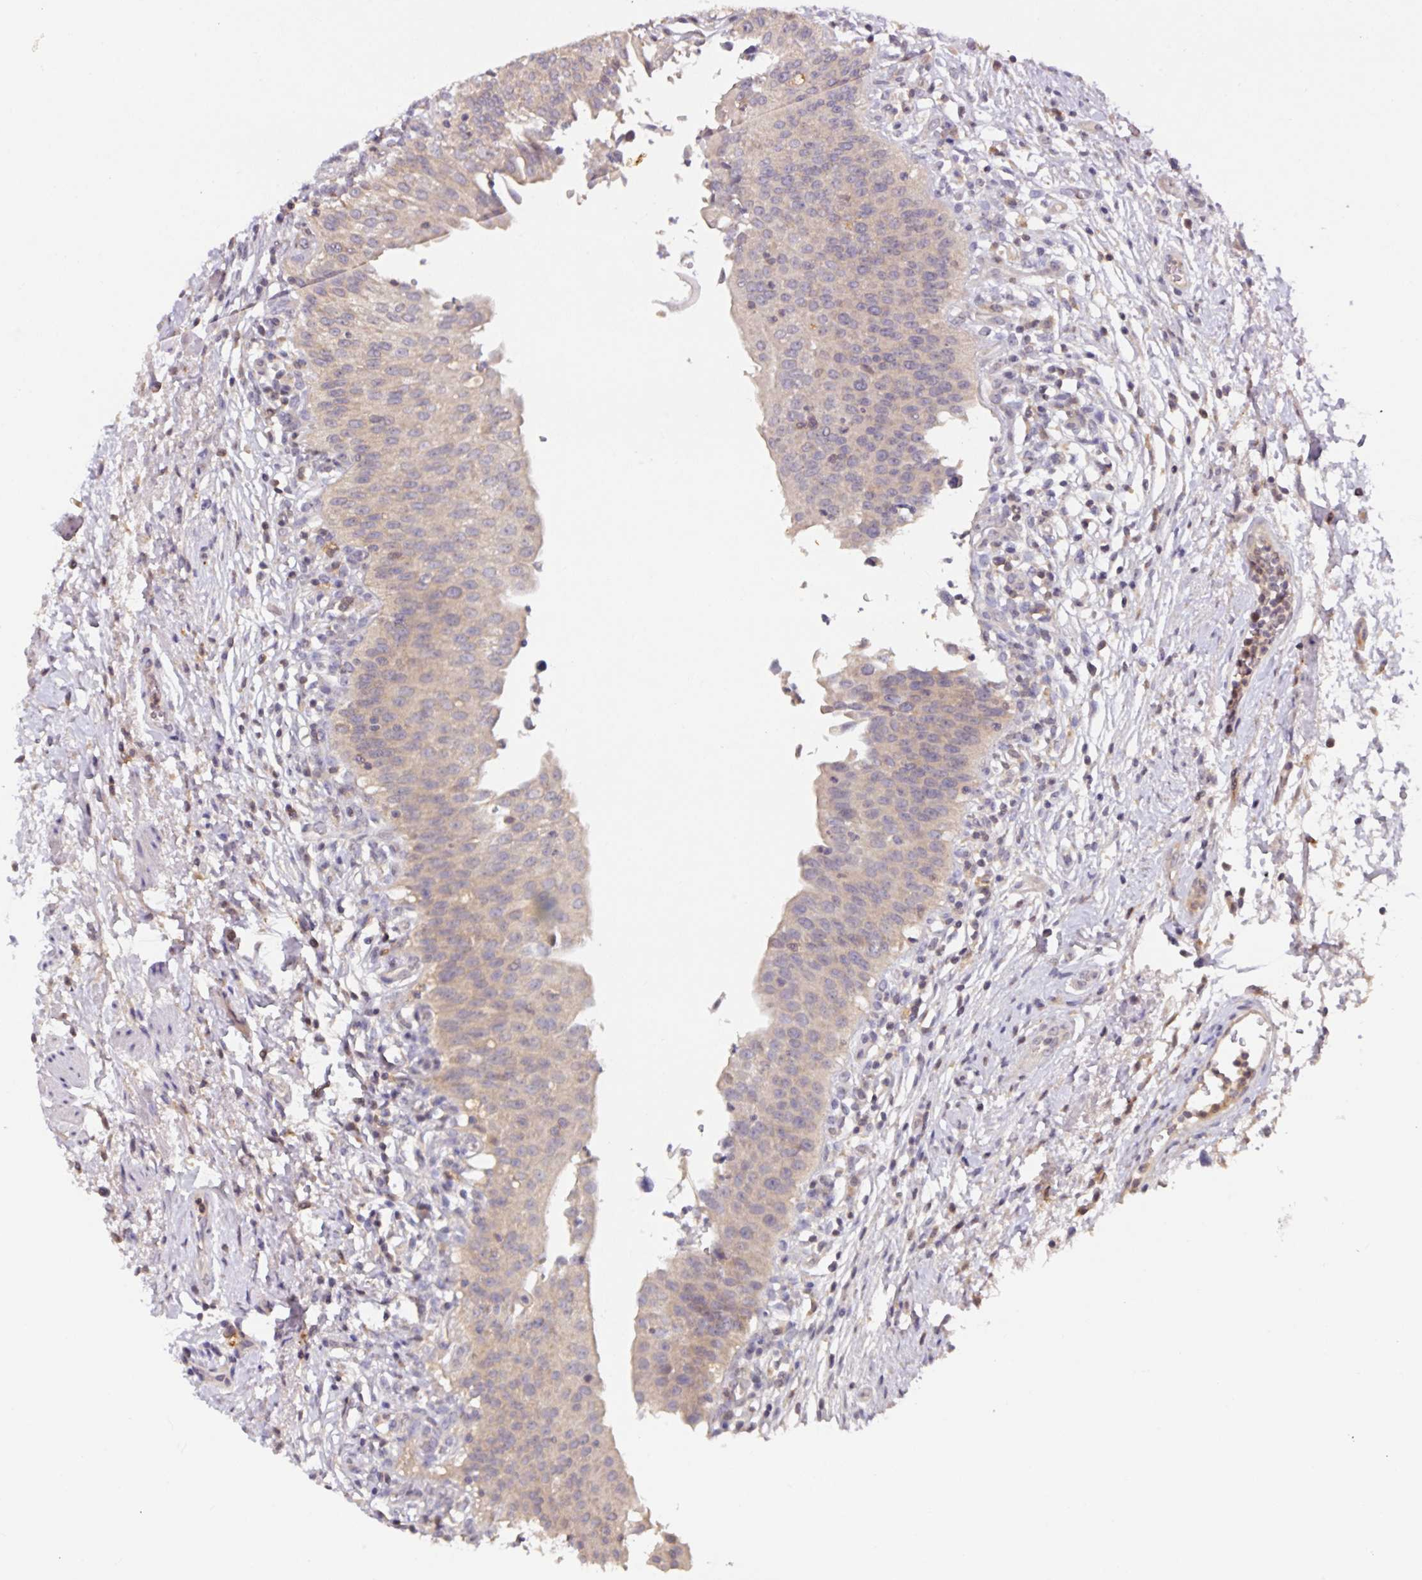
{"staining": {"intensity": "weak", "quantity": ">75%", "location": "cytoplasmic/membranous"}, "tissue": "urinary bladder", "cell_type": "Urothelial cells", "image_type": "normal", "snomed": [{"axis": "morphology", "description": "Normal tissue, NOS"}, {"axis": "topography", "description": "Urinary bladder"}, {"axis": "topography", "description": "Peripheral nerve tissue"}], "caption": "A micrograph showing weak cytoplasmic/membranous staining in approximately >75% of urothelial cells in benign urinary bladder, as visualized by brown immunohistochemical staining.", "gene": "HEPN1", "patient": {"sex": "female", "age": 60}}